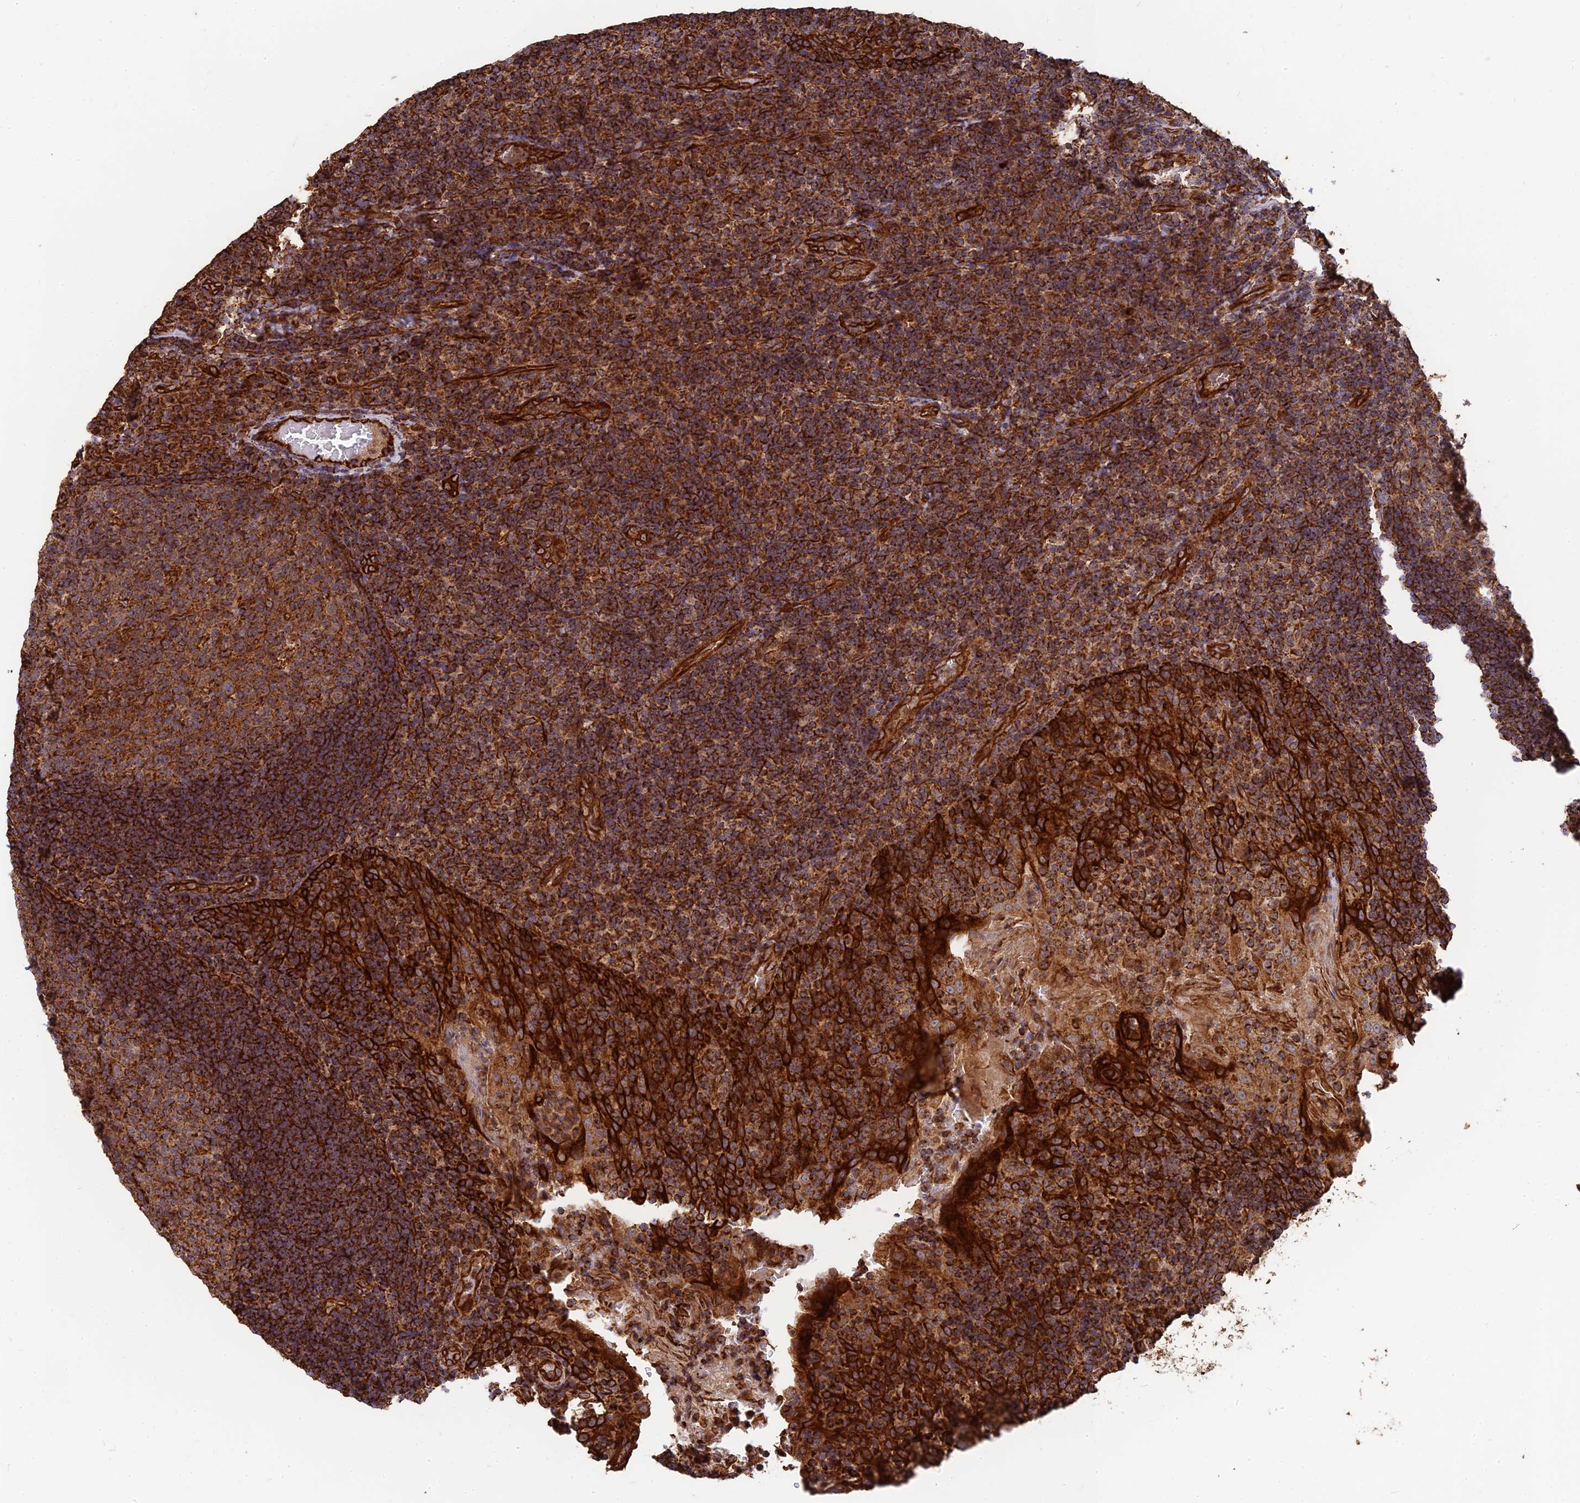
{"staining": {"intensity": "moderate", "quantity": ">75%", "location": "cytoplasmic/membranous"}, "tissue": "tonsil", "cell_type": "Germinal center cells", "image_type": "normal", "snomed": [{"axis": "morphology", "description": "Normal tissue, NOS"}, {"axis": "topography", "description": "Tonsil"}], "caption": "The micrograph reveals a brown stain indicating the presence of a protein in the cytoplasmic/membranous of germinal center cells in tonsil.", "gene": "DSTYK", "patient": {"sex": "male", "age": 17}}